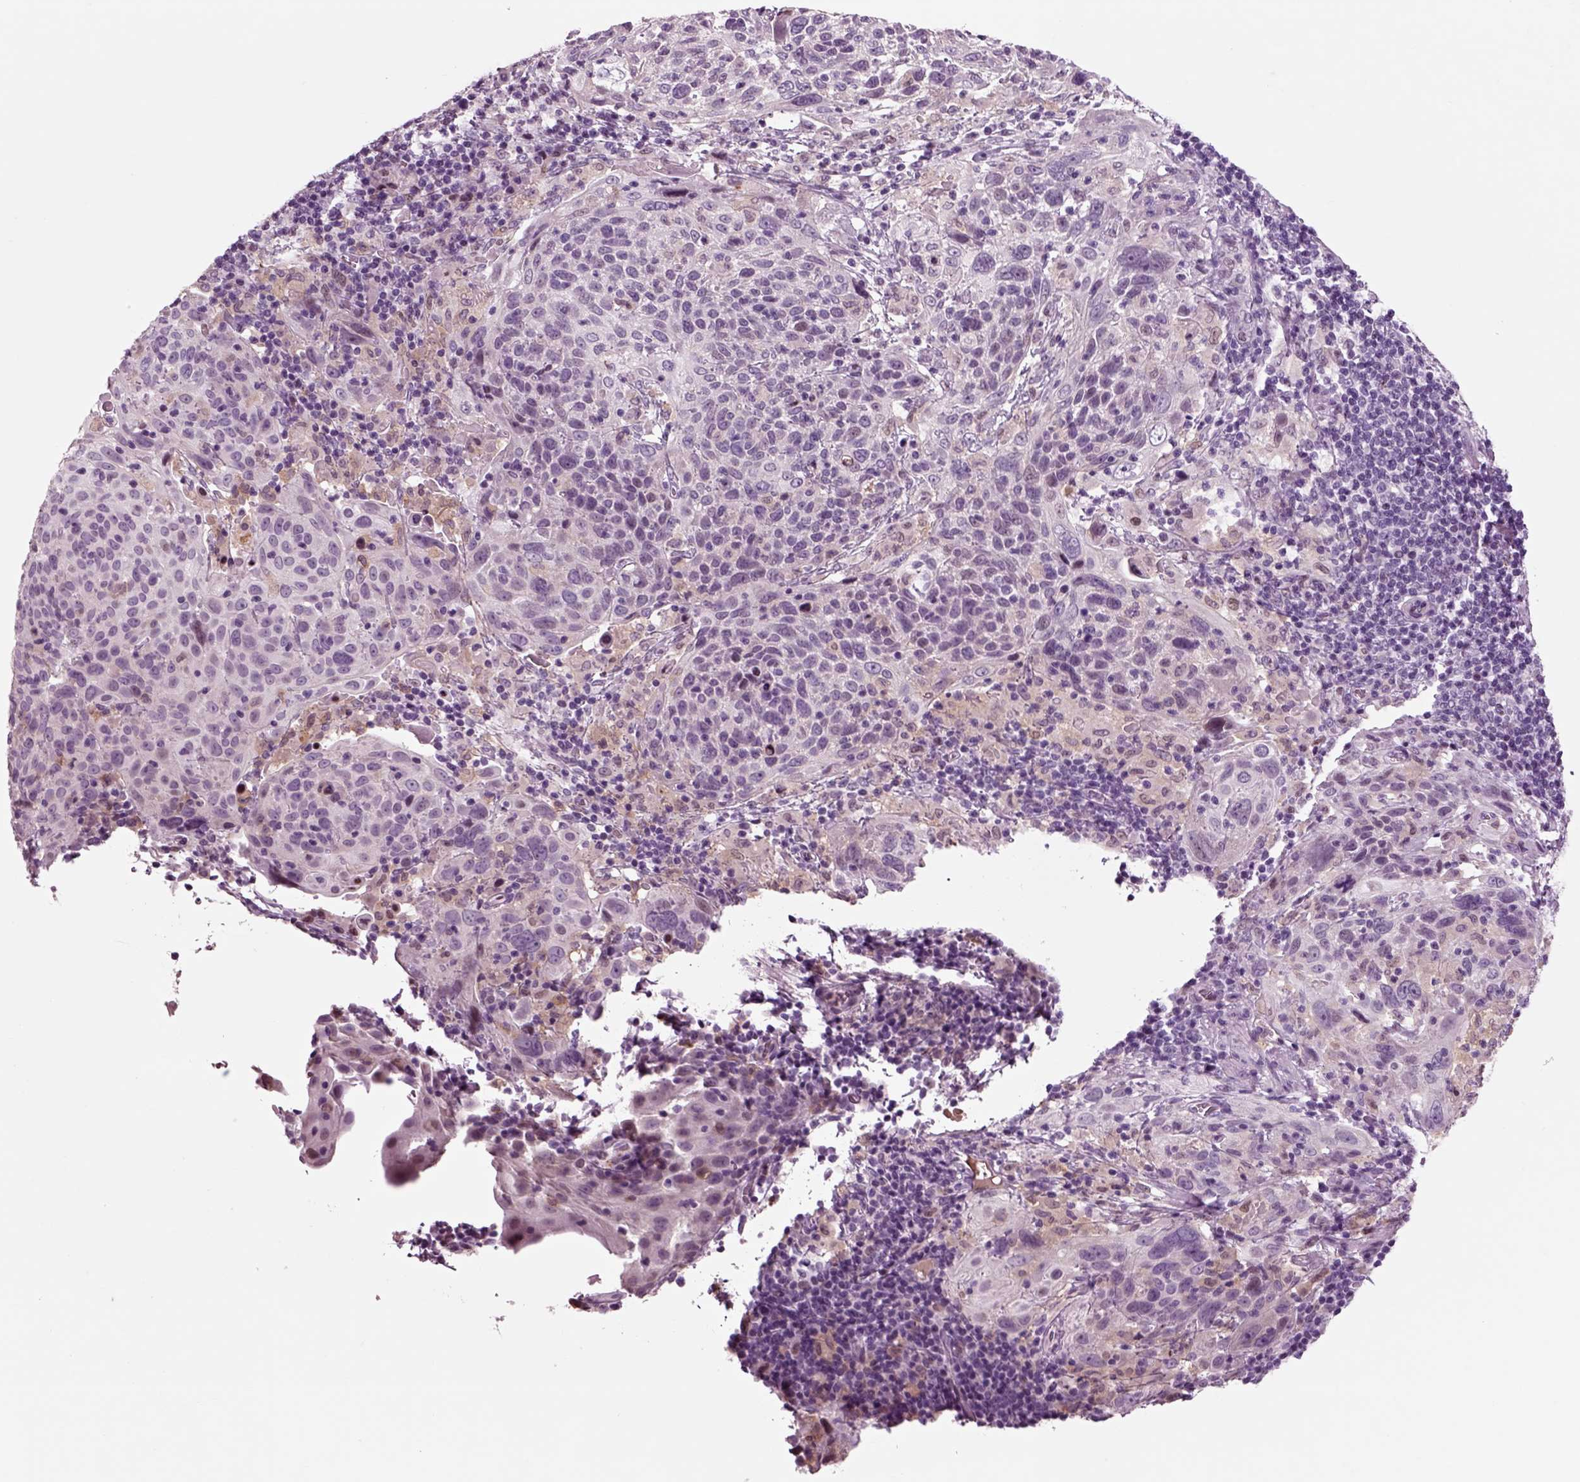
{"staining": {"intensity": "negative", "quantity": "none", "location": "none"}, "tissue": "cervical cancer", "cell_type": "Tumor cells", "image_type": "cancer", "snomed": [{"axis": "morphology", "description": "Squamous cell carcinoma, NOS"}, {"axis": "topography", "description": "Cervix"}], "caption": "Immunohistochemical staining of human cervical cancer (squamous cell carcinoma) displays no significant expression in tumor cells.", "gene": "CHGB", "patient": {"sex": "female", "age": 61}}